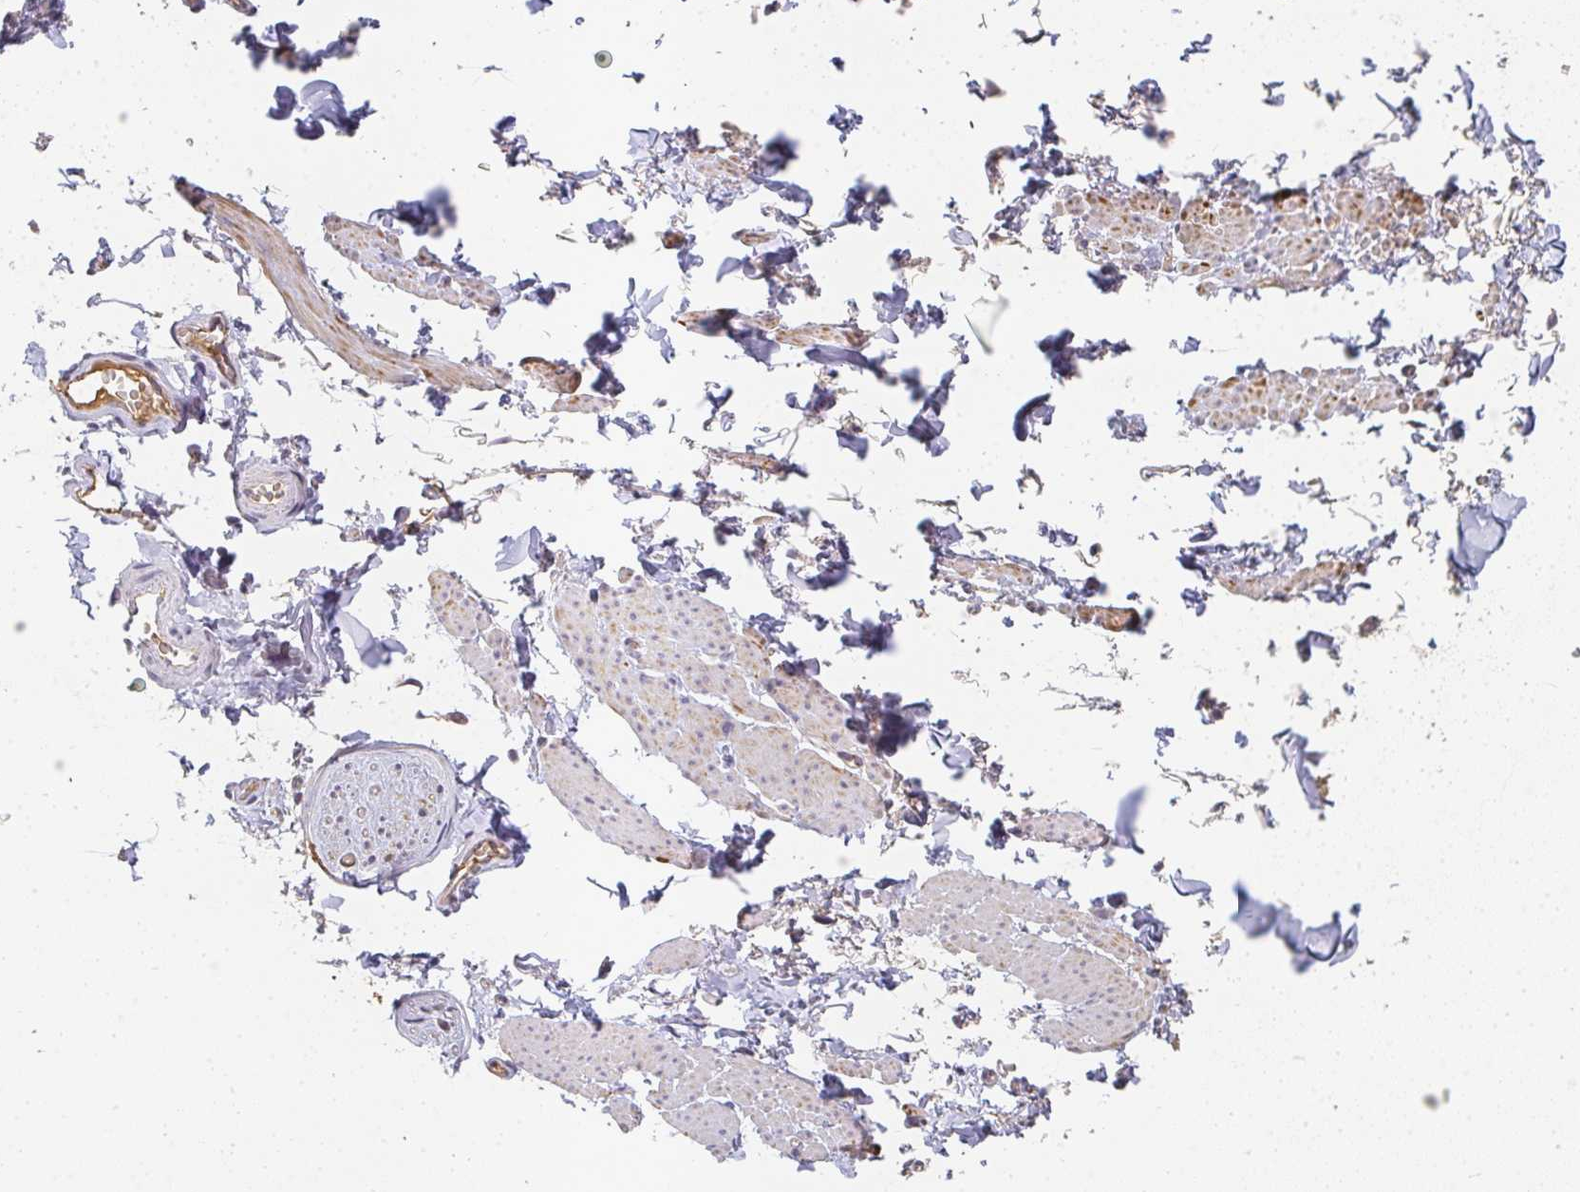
{"staining": {"intensity": "moderate", "quantity": "25%-75%", "location": "cytoplasmic/membranous"}, "tissue": "adipose tissue", "cell_type": "Adipocytes", "image_type": "normal", "snomed": [{"axis": "morphology", "description": "Normal tissue, NOS"}, {"axis": "topography", "description": "Vulva"}, {"axis": "topography", "description": "Peripheral nerve tissue"}], "caption": "DAB (3,3'-diaminobenzidine) immunohistochemical staining of unremarkable adipose tissue demonstrates moderate cytoplasmic/membranous protein staining in about 25%-75% of adipocytes.", "gene": "SLC35B3", "patient": {"sex": "female", "age": 66}}